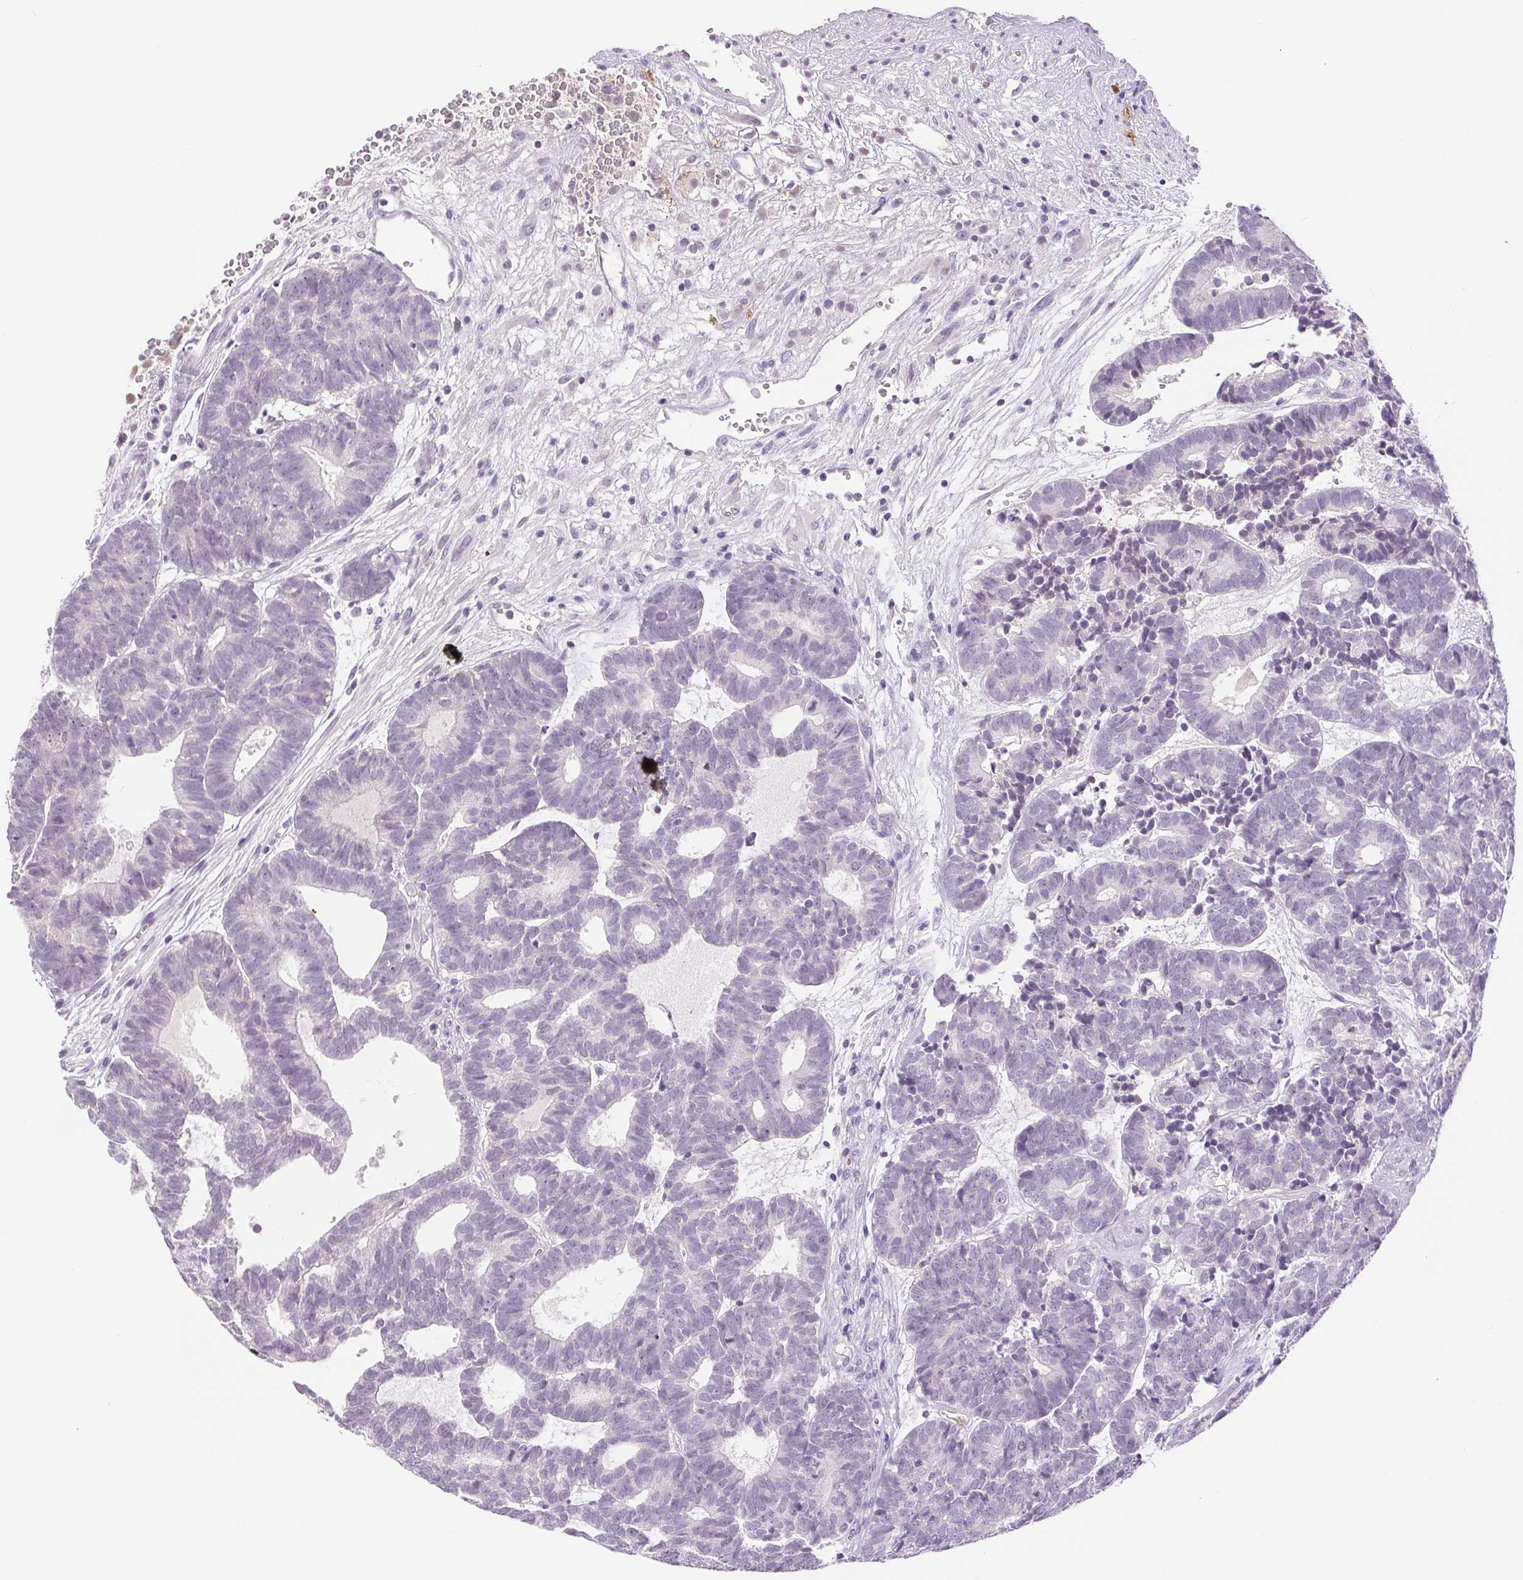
{"staining": {"intensity": "negative", "quantity": "none", "location": "none"}, "tissue": "head and neck cancer", "cell_type": "Tumor cells", "image_type": "cancer", "snomed": [{"axis": "morphology", "description": "Adenocarcinoma, NOS"}, {"axis": "topography", "description": "Head-Neck"}], "caption": "A micrograph of human head and neck adenocarcinoma is negative for staining in tumor cells.", "gene": "IFIT1B", "patient": {"sex": "female", "age": 81}}